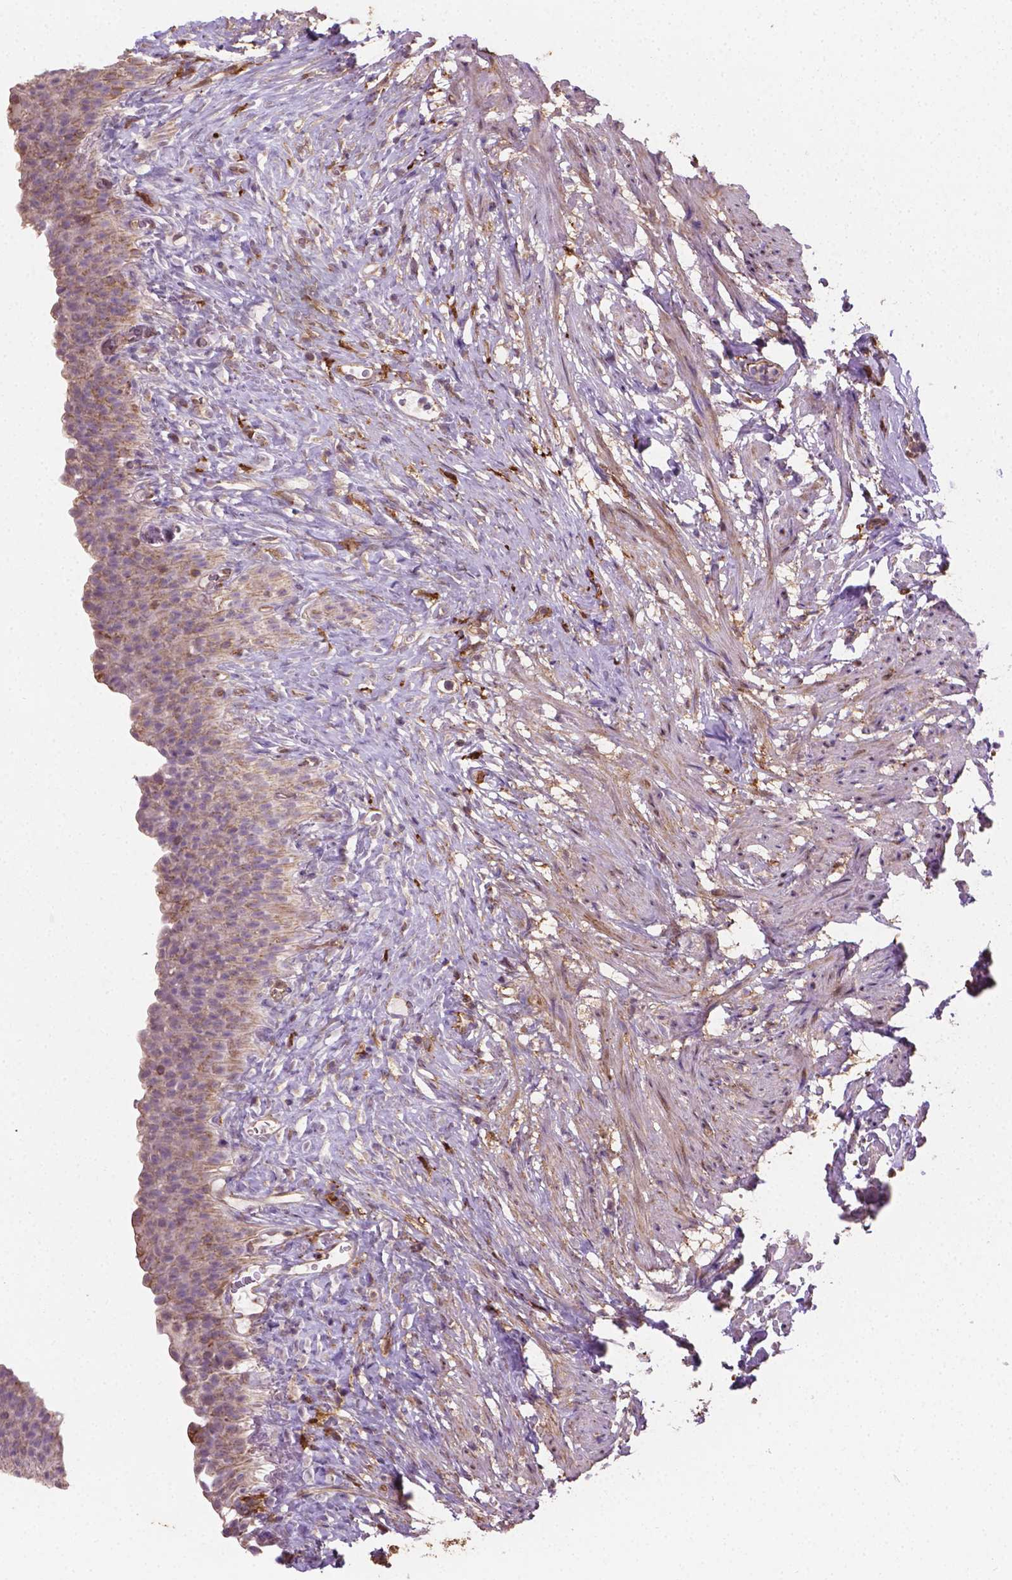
{"staining": {"intensity": "strong", "quantity": "<25%", "location": "cytoplasmic/membranous"}, "tissue": "urinary bladder", "cell_type": "Urothelial cells", "image_type": "normal", "snomed": [{"axis": "morphology", "description": "Normal tissue, NOS"}, {"axis": "topography", "description": "Urinary bladder"}, {"axis": "topography", "description": "Prostate"}], "caption": "A brown stain labels strong cytoplasmic/membranous staining of a protein in urothelial cells of normal urinary bladder. Nuclei are stained in blue.", "gene": "TCAF1", "patient": {"sex": "male", "age": 76}}